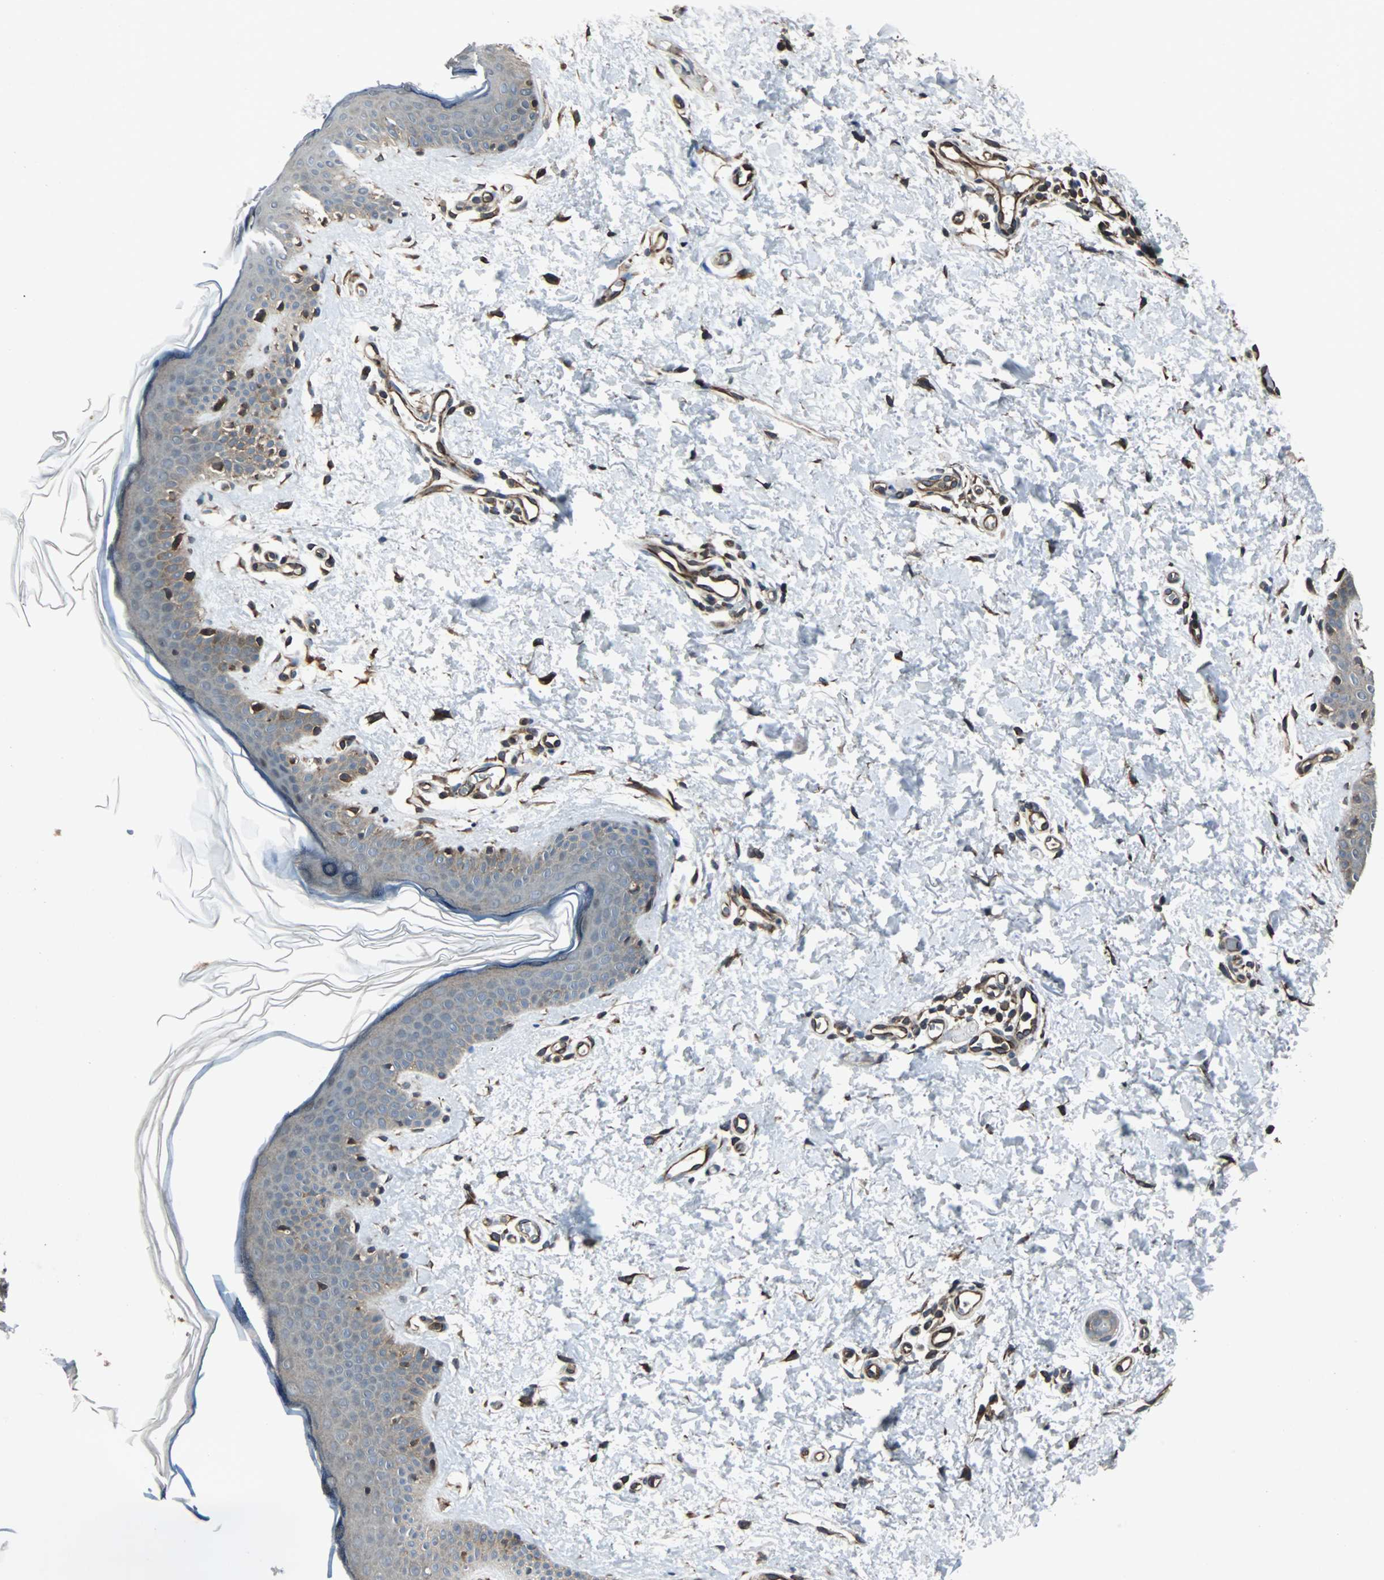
{"staining": {"intensity": "strong", "quantity": ">75%", "location": "cytoplasmic/membranous"}, "tissue": "skin", "cell_type": "Fibroblasts", "image_type": "normal", "snomed": [{"axis": "morphology", "description": "Normal tissue, NOS"}, {"axis": "topography", "description": "Skin"}], "caption": "Fibroblasts reveal strong cytoplasmic/membranous positivity in approximately >75% of cells in benign skin.", "gene": "CHP1", "patient": {"sex": "female", "age": 56}}